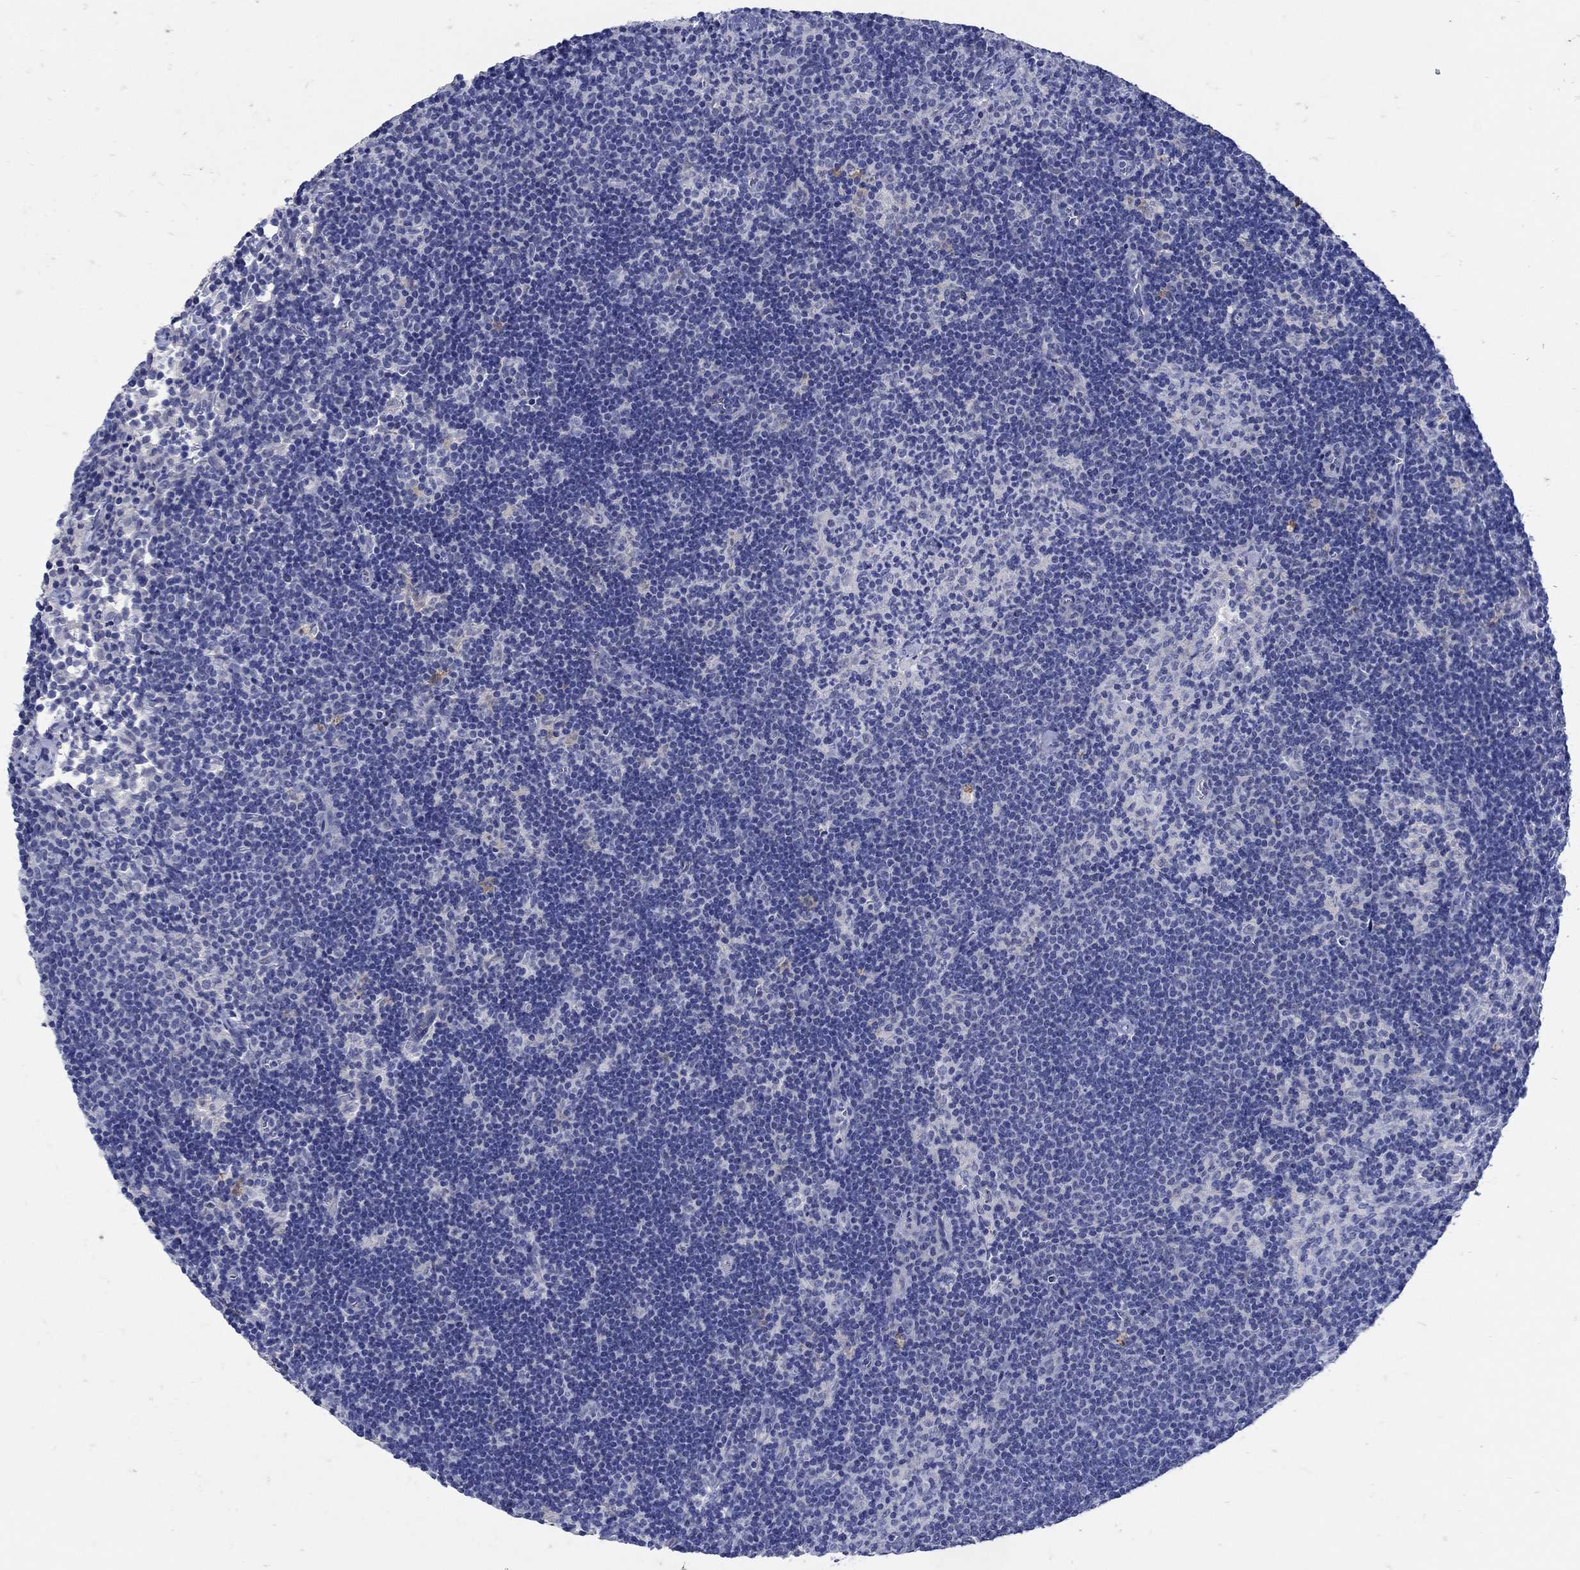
{"staining": {"intensity": "negative", "quantity": "none", "location": "none"}, "tissue": "lymph node", "cell_type": "Non-germinal center cells", "image_type": "normal", "snomed": [{"axis": "morphology", "description": "Normal tissue, NOS"}, {"axis": "topography", "description": "Lymph node"}], "caption": "DAB (3,3'-diaminobenzidine) immunohistochemical staining of unremarkable human lymph node displays no significant staining in non-germinal center cells.", "gene": "NOS1", "patient": {"sex": "female", "age": 34}}